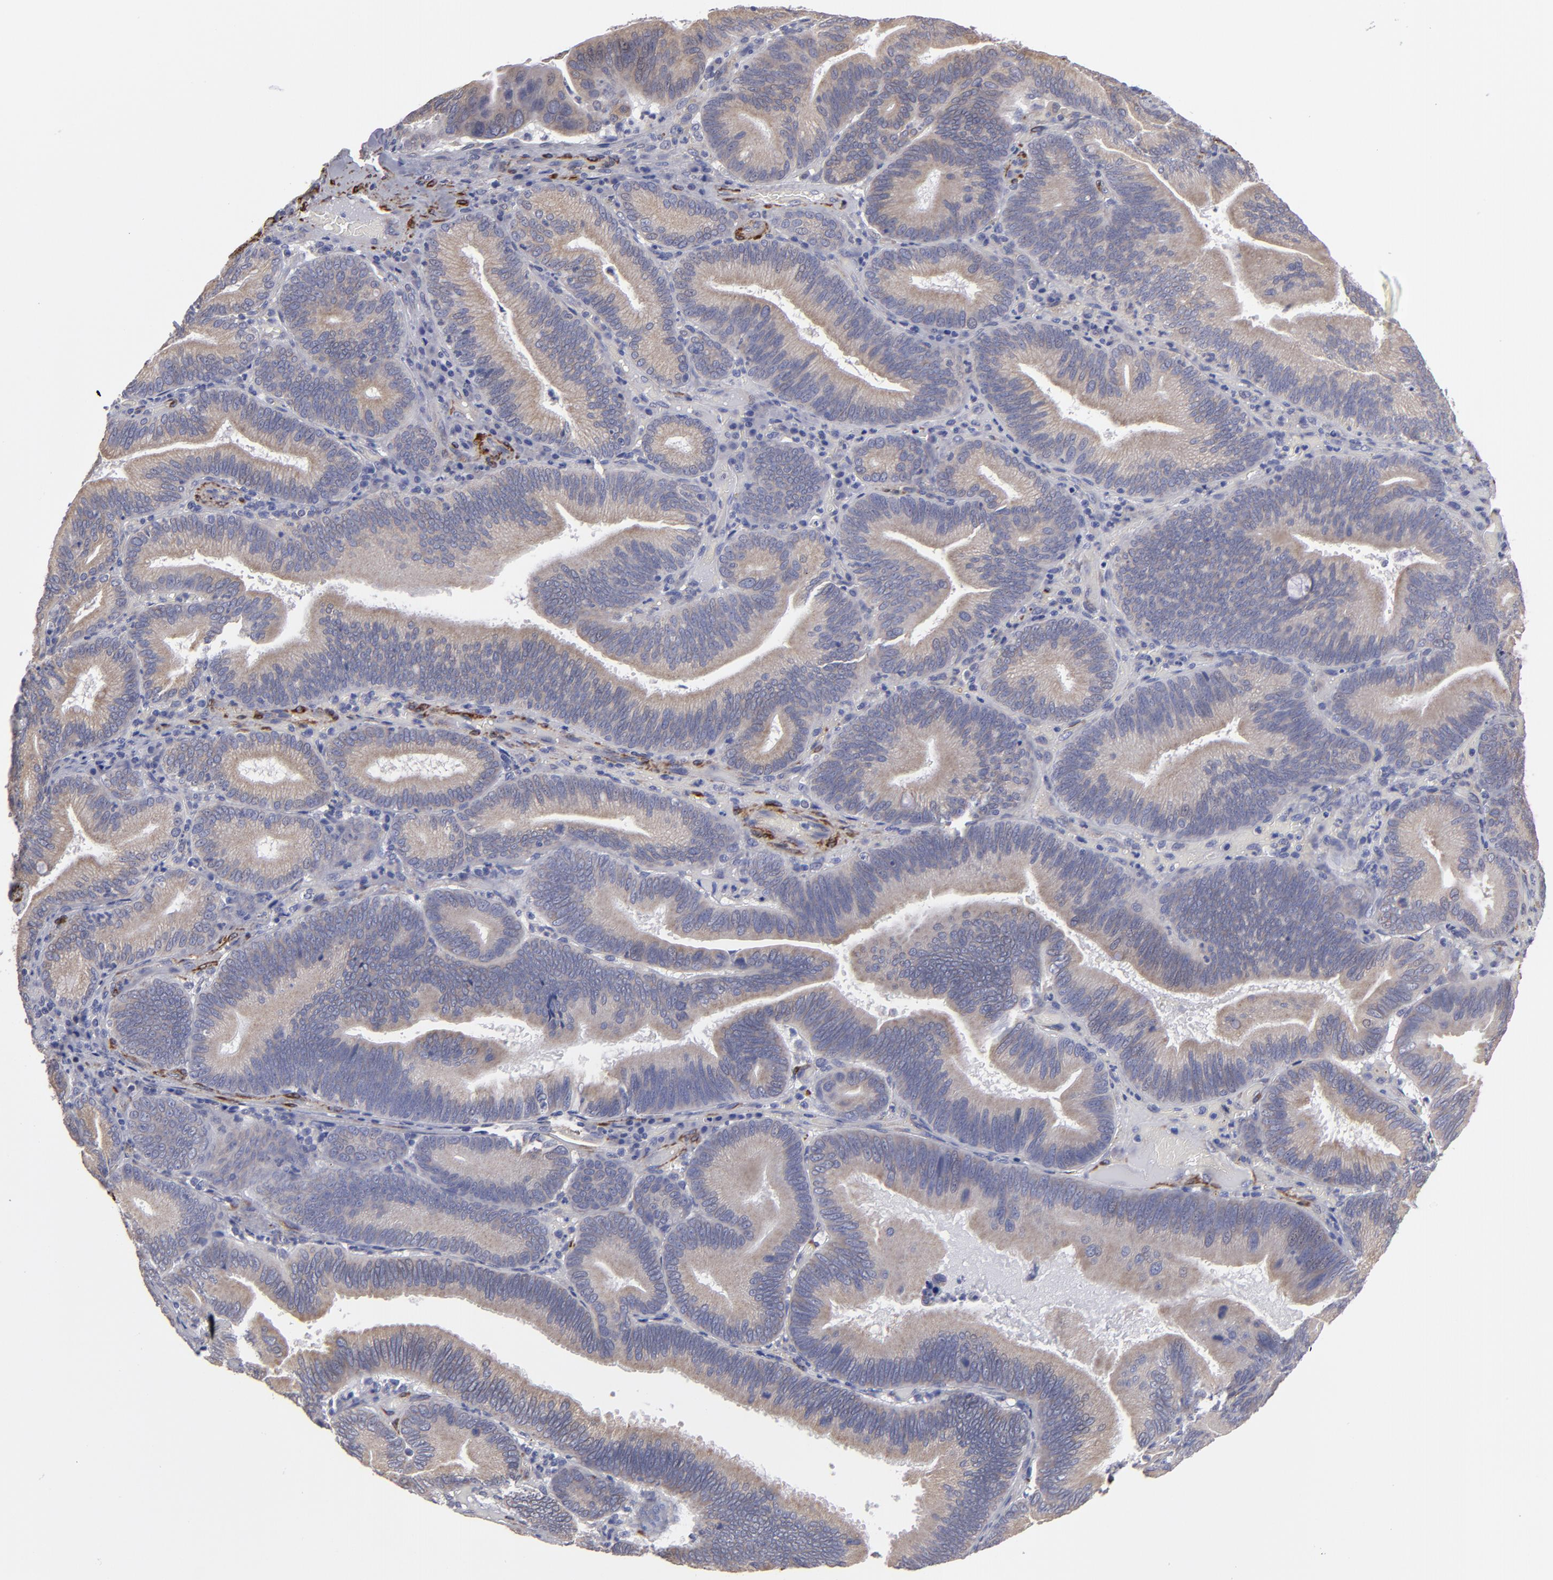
{"staining": {"intensity": "weak", "quantity": ">75%", "location": "cytoplasmic/membranous"}, "tissue": "pancreatic cancer", "cell_type": "Tumor cells", "image_type": "cancer", "snomed": [{"axis": "morphology", "description": "Adenocarcinoma, NOS"}, {"axis": "topography", "description": "Pancreas"}], "caption": "Pancreatic adenocarcinoma stained for a protein displays weak cytoplasmic/membranous positivity in tumor cells.", "gene": "SLMAP", "patient": {"sex": "male", "age": 82}}